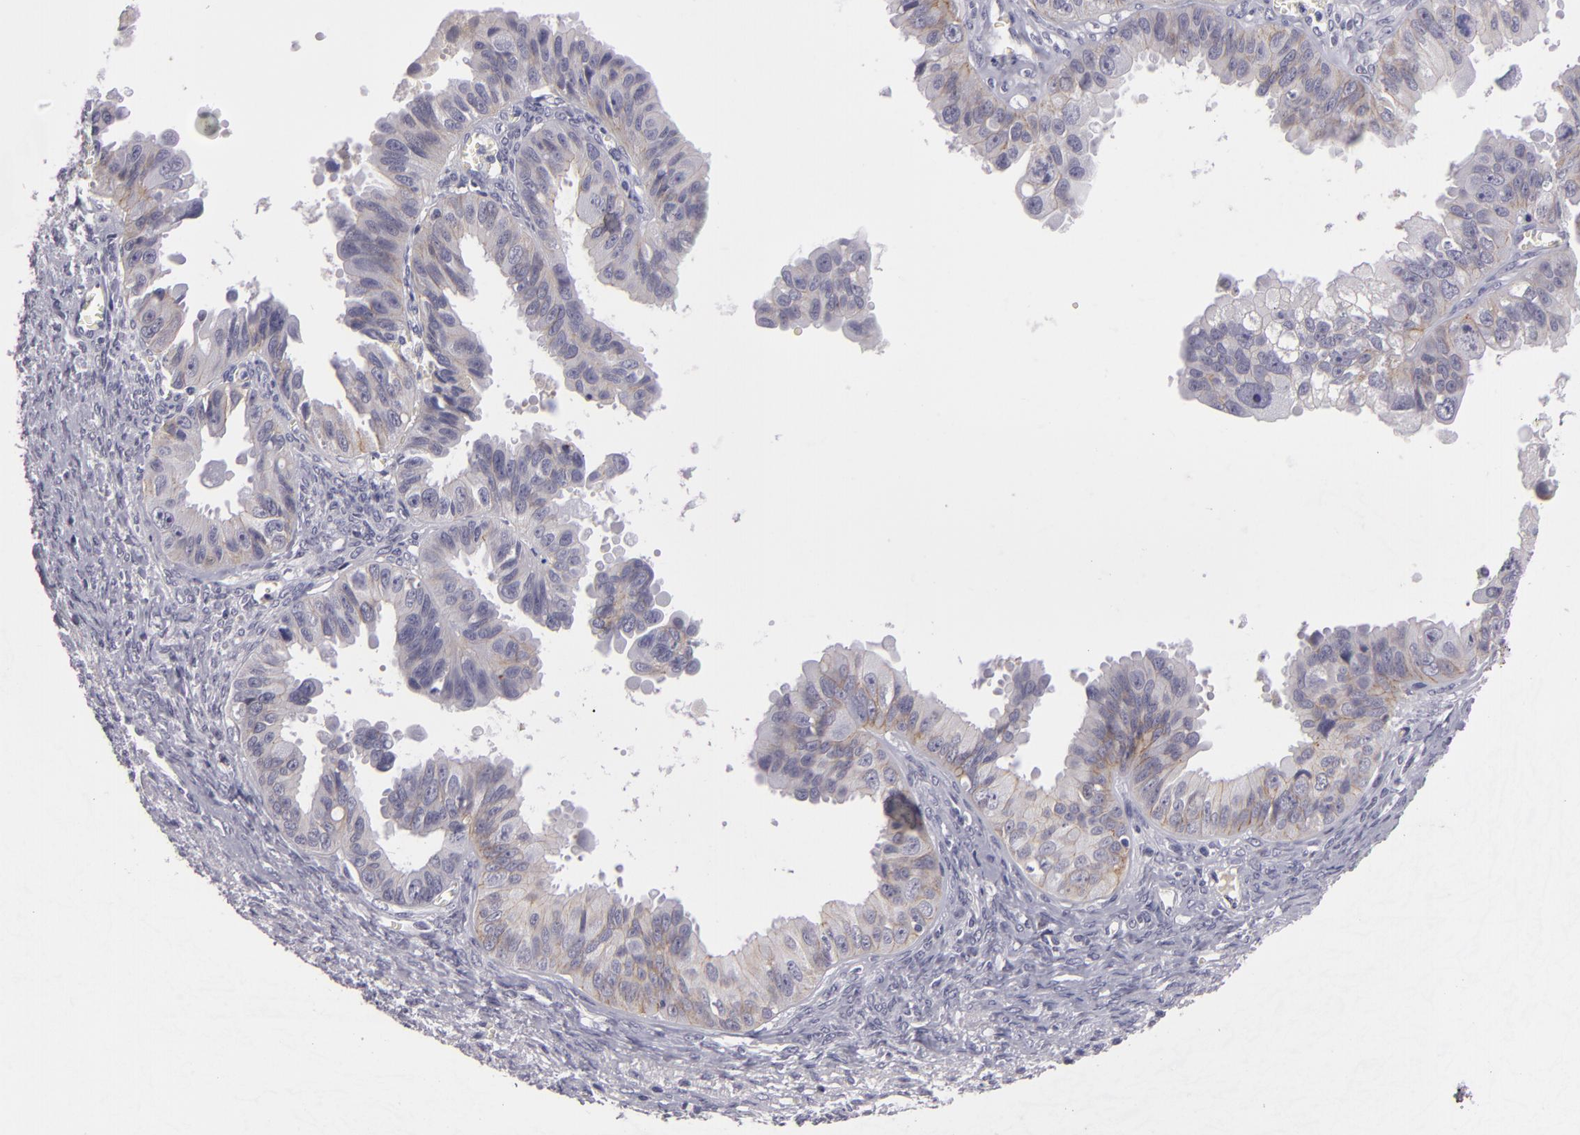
{"staining": {"intensity": "negative", "quantity": "none", "location": "none"}, "tissue": "ovarian cancer", "cell_type": "Tumor cells", "image_type": "cancer", "snomed": [{"axis": "morphology", "description": "Carcinoma, endometroid"}, {"axis": "topography", "description": "Ovary"}], "caption": "Immunohistochemistry (IHC) histopathology image of neoplastic tissue: endometroid carcinoma (ovarian) stained with DAB reveals no significant protein expression in tumor cells.", "gene": "CTNNB1", "patient": {"sex": "female", "age": 85}}